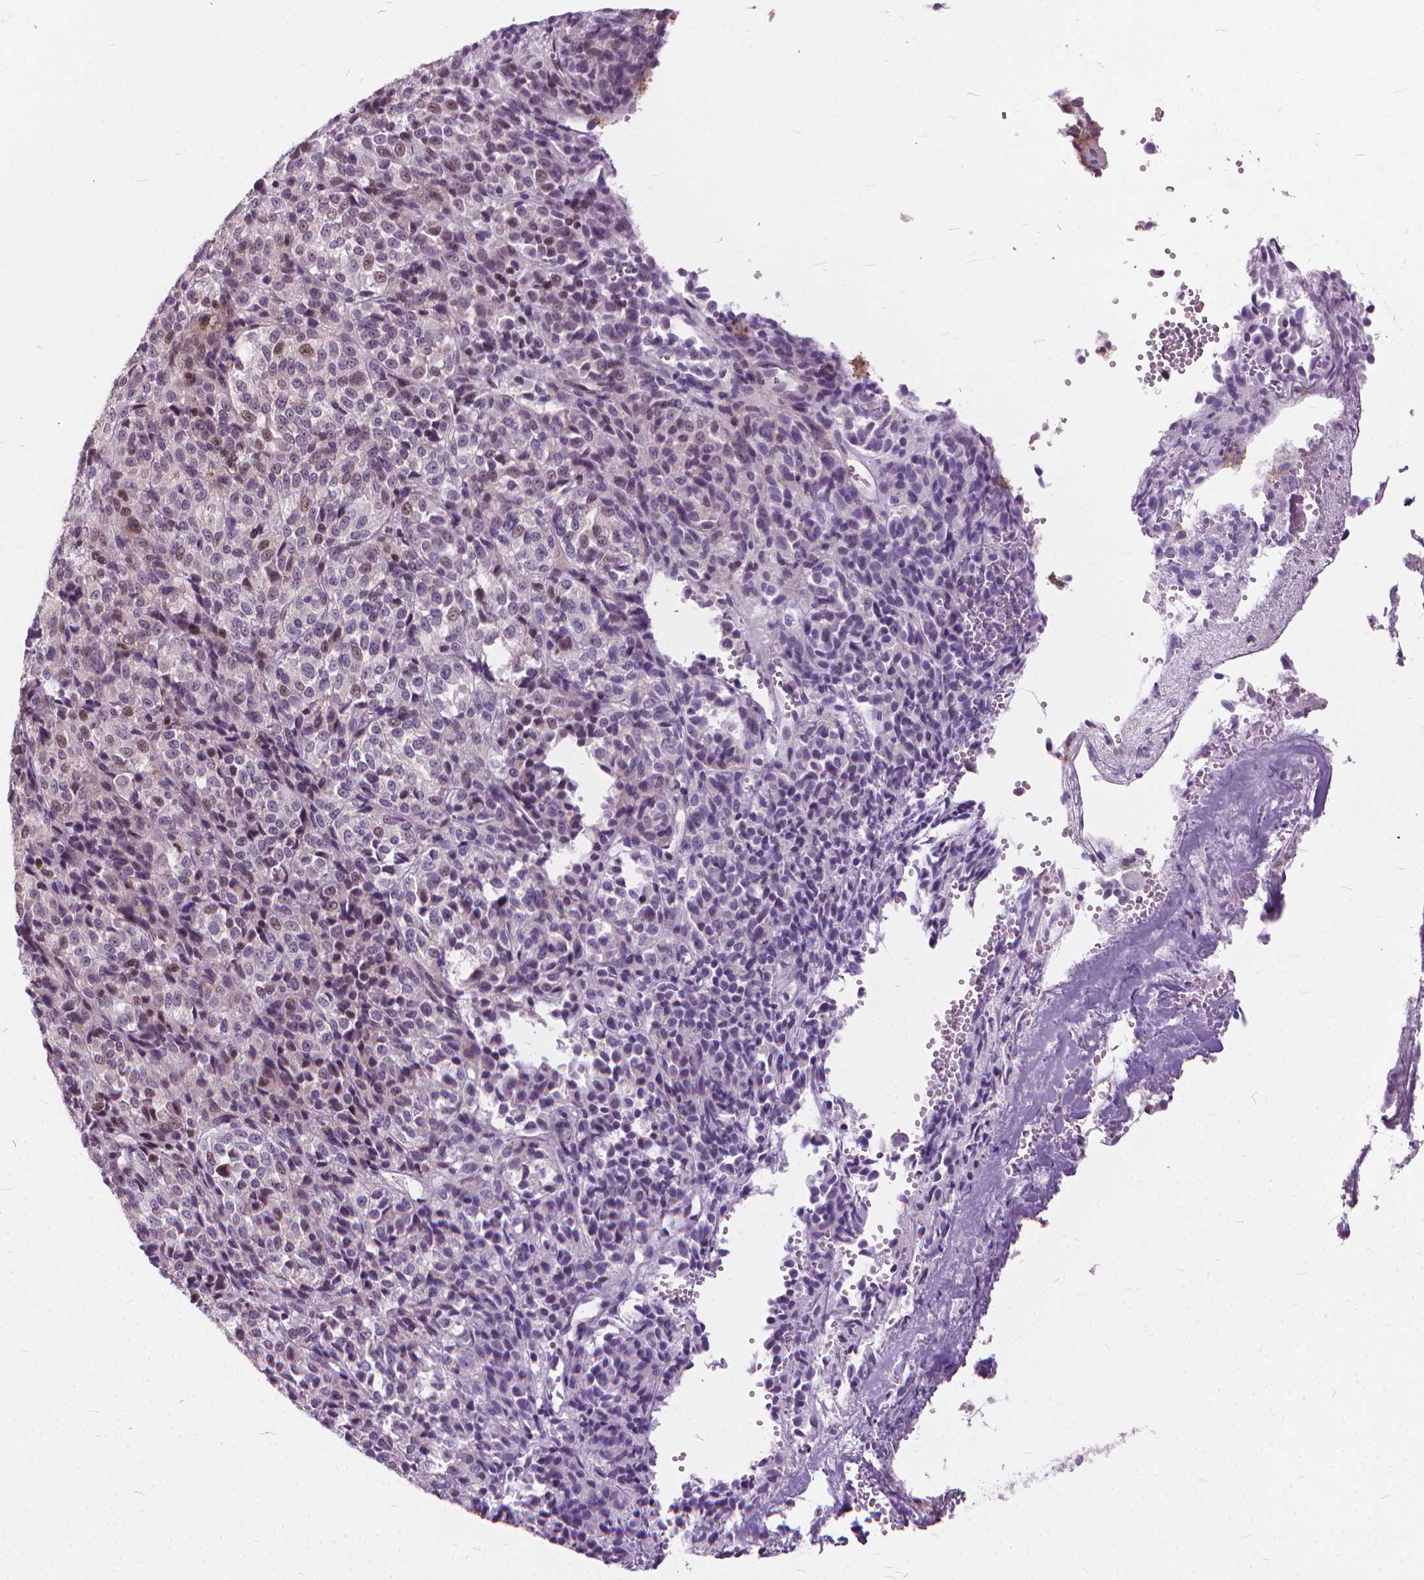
{"staining": {"intensity": "weak", "quantity": "<25%", "location": "nuclear"}, "tissue": "melanoma", "cell_type": "Tumor cells", "image_type": "cancer", "snomed": [{"axis": "morphology", "description": "Malignant melanoma, Metastatic site"}, {"axis": "topography", "description": "Brain"}], "caption": "An immunohistochemistry (IHC) photomicrograph of melanoma is shown. There is no staining in tumor cells of melanoma.", "gene": "STAT5B", "patient": {"sex": "female", "age": 56}}